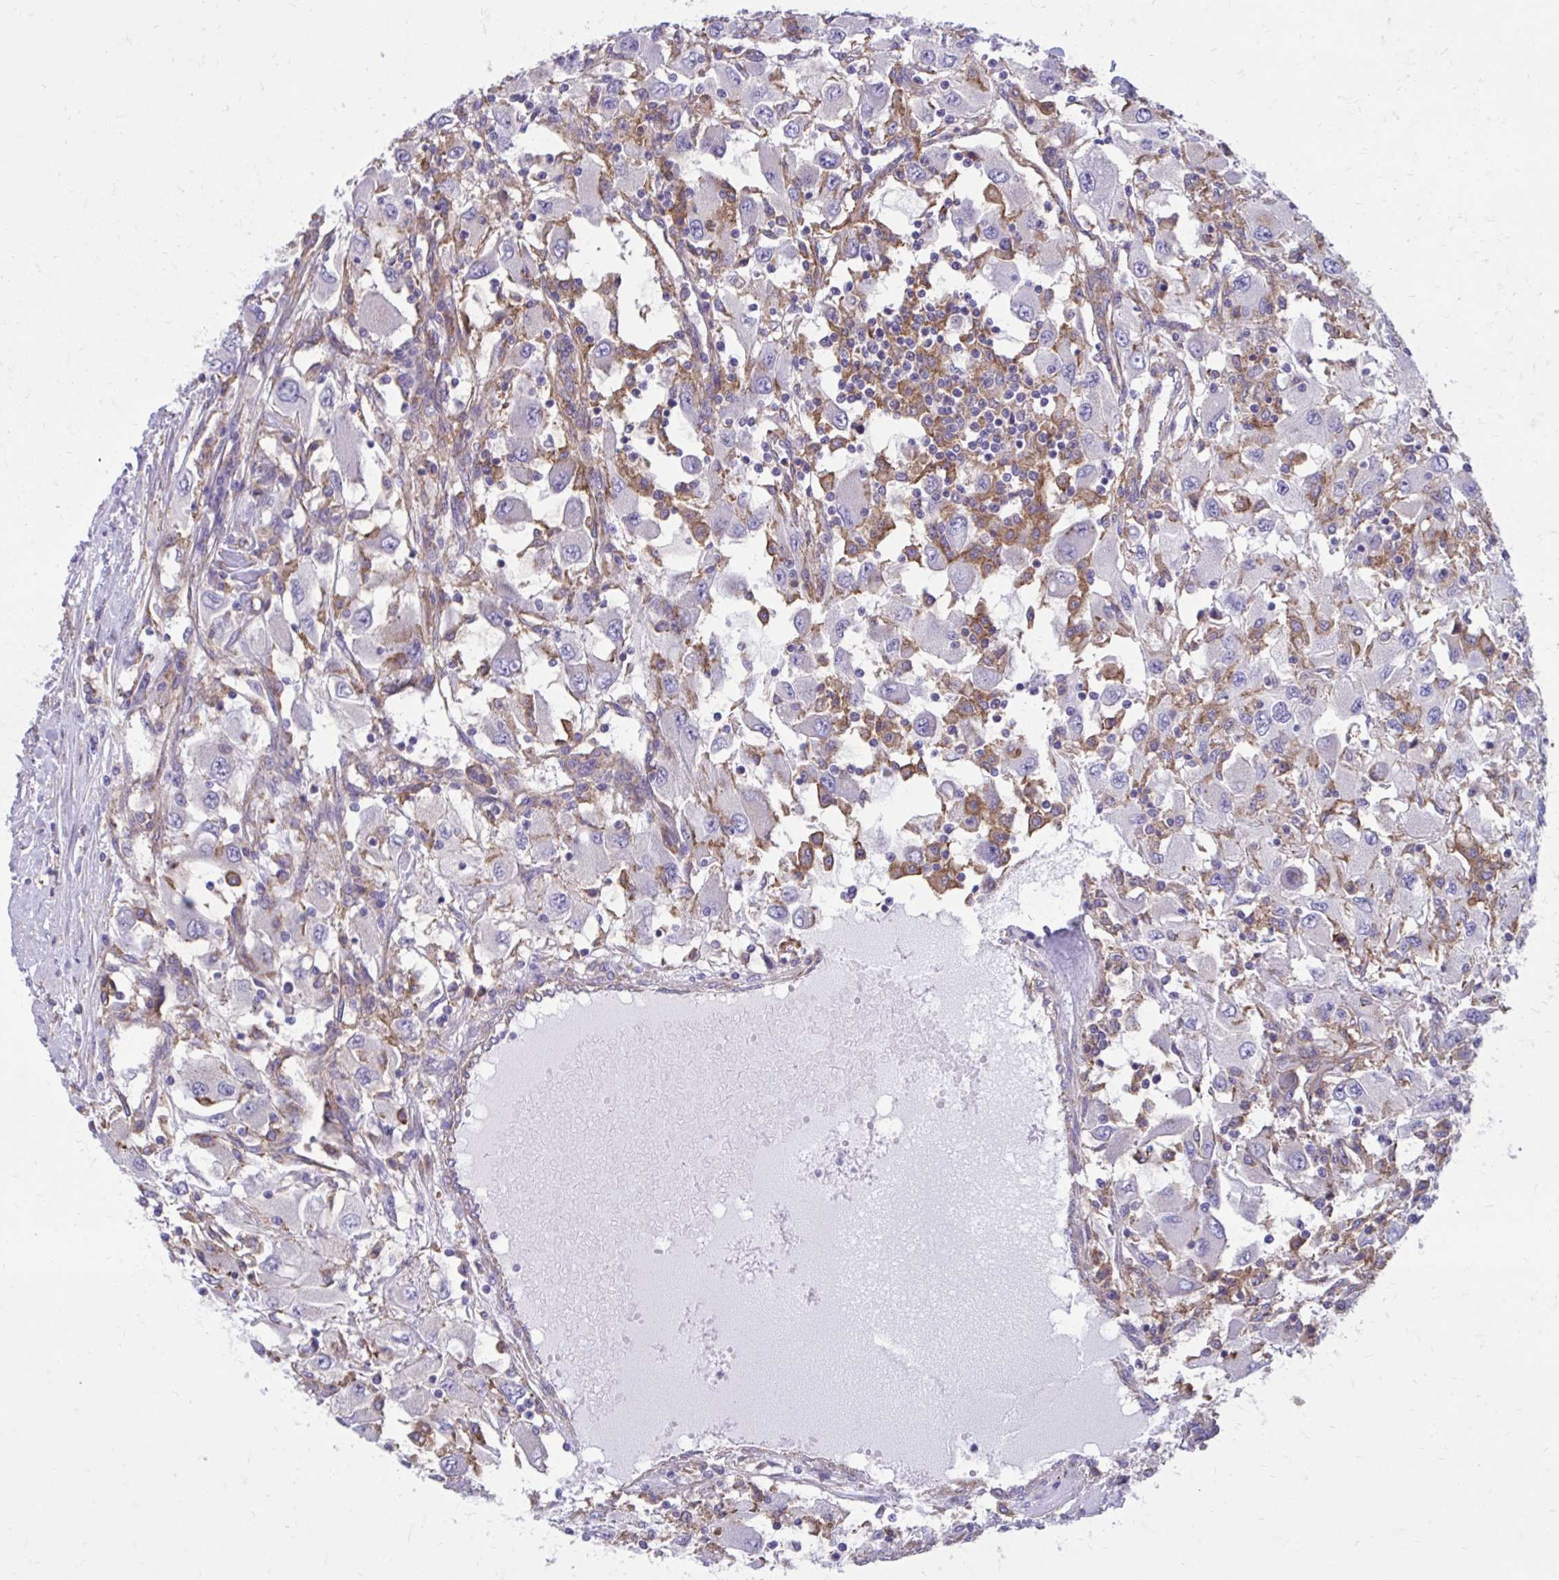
{"staining": {"intensity": "negative", "quantity": "none", "location": "none"}, "tissue": "renal cancer", "cell_type": "Tumor cells", "image_type": "cancer", "snomed": [{"axis": "morphology", "description": "Adenocarcinoma, NOS"}, {"axis": "topography", "description": "Kidney"}], "caption": "Immunohistochemistry (IHC) histopathology image of neoplastic tissue: human renal adenocarcinoma stained with DAB (3,3'-diaminobenzidine) displays no significant protein positivity in tumor cells.", "gene": "CLTA", "patient": {"sex": "female", "age": 67}}